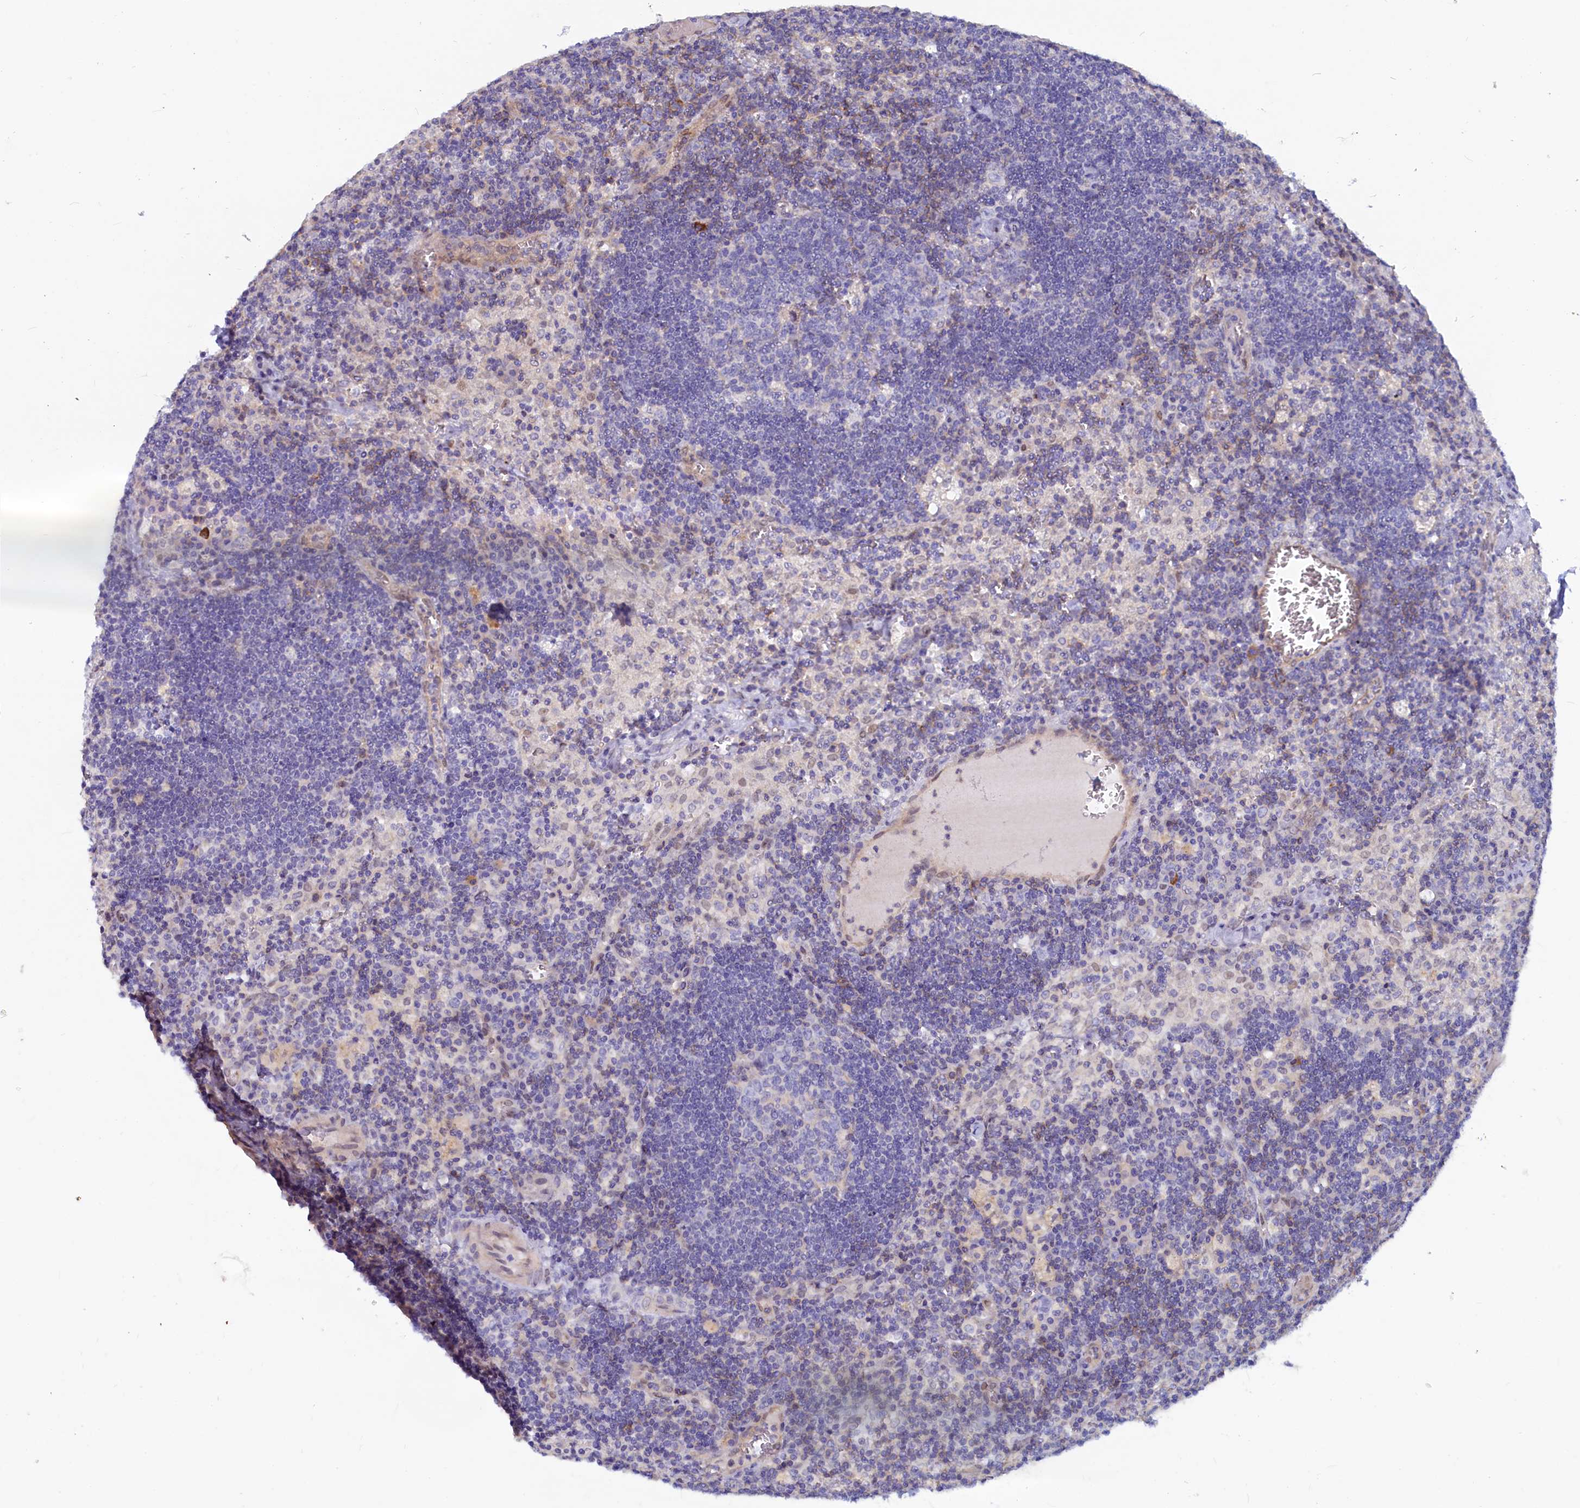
{"staining": {"intensity": "negative", "quantity": "none", "location": "none"}, "tissue": "lymph node", "cell_type": "Germinal center cells", "image_type": "normal", "snomed": [{"axis": "morphology", "description": "Normal tissue, NOS"}, {"axis": "topography", "description": "Lymph node"}], "caption": "Immunohistochemistry (IHC) photomicrograph of unremarkable lymph node: lymph node stained with DAB exhibits no significant protein staining in germinal center cells. (Stains: DAB IHC with hematoxylin counter stain, Microscopy: brightfield microscopy at high magnification).", "gene": "ASTE1", "patient": {"sex": "male", "age": 58}}